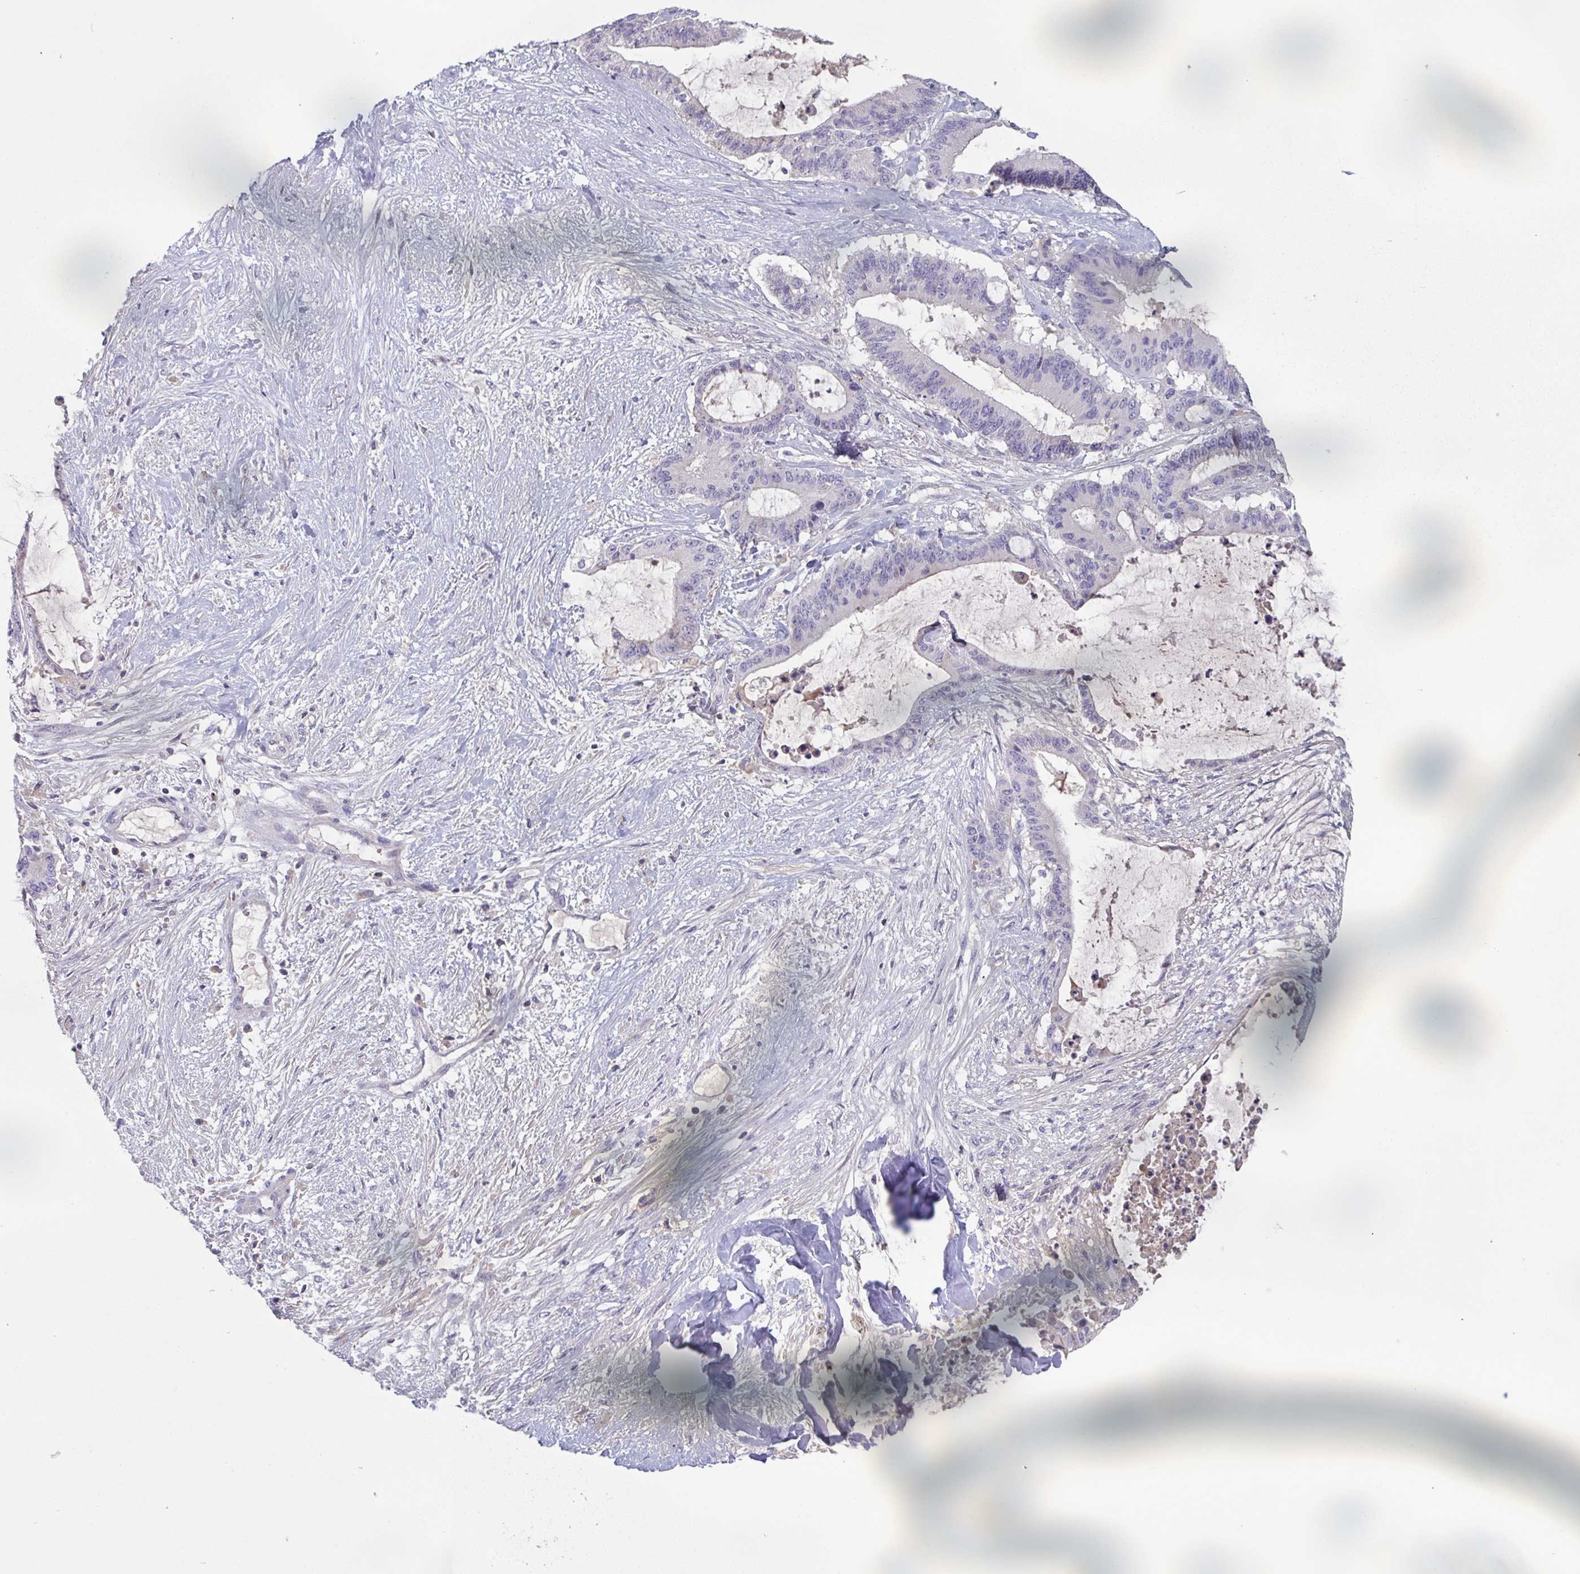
{"staining": {"intensity": "negative", "quantity": "none", "location": "none"}, "tissue": "liver cancer", "cell_type": "Tumor cells", "image_type": "cancer", "snomed": [{"axis": "morphology", "description": "Normal tissue, NOS"}, {"axis": "morphology", "description": "Cholangiocarcinoma"}, {"axis": "topography", "description": "Liver"}, {"axis": "topography", "description": "Peripheral nerve tissue"}], "caption": "This is a photomicrograph of IHC staining of liver cholangiocarcinoma, which shows no expression in tumor cells. Nuclei are stained in blue.", "gene": "HGFAC", "patient": {"sex": "female", "age": 73}}